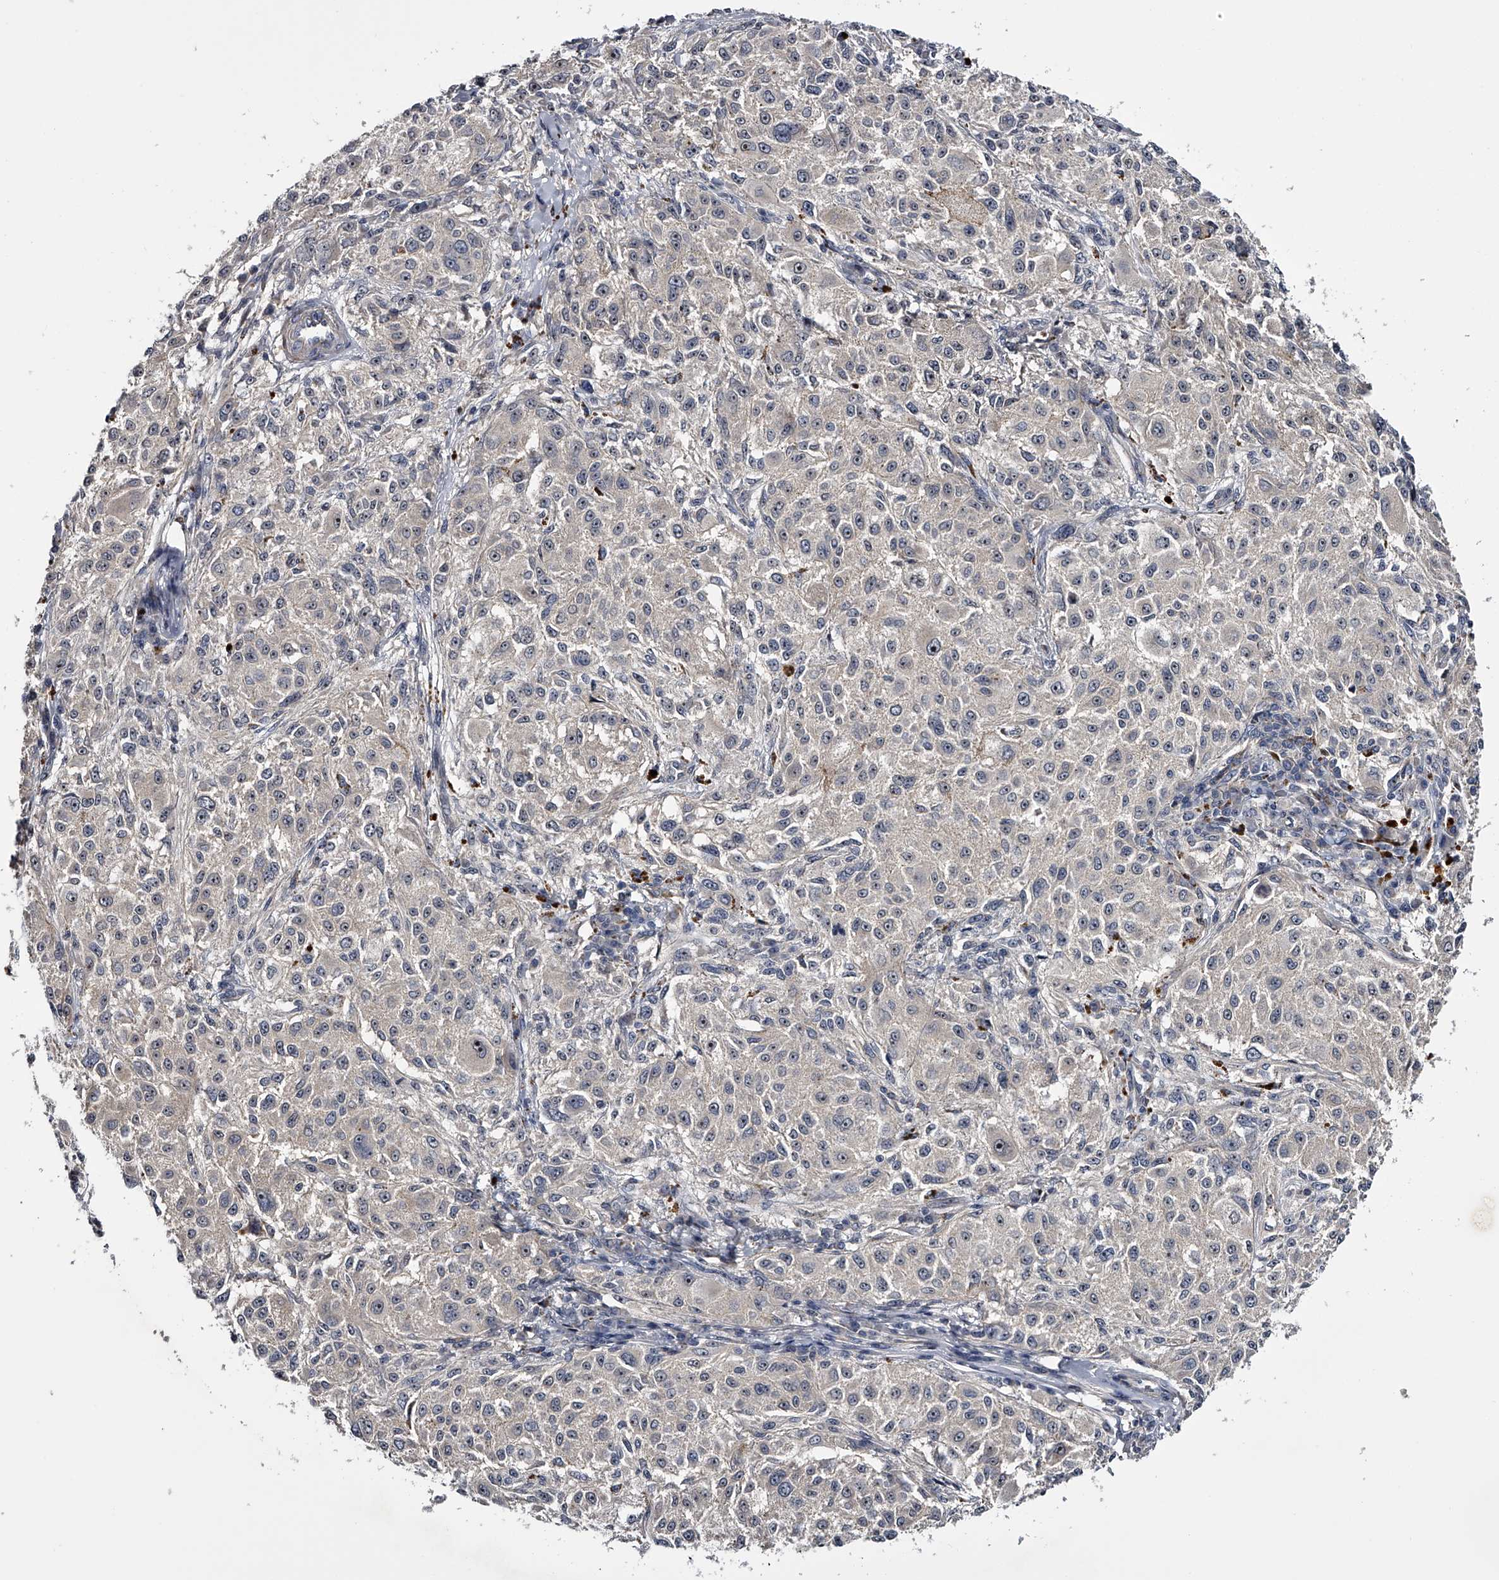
{"staining": {"intensity": "moderate", "quantity": "25%-75%", "location": "nuclear"}, "tissue": "melanoma", "cell_type": "Tumor cells", "image_type": "cancer", "snomed": [{"axis": "morphology", "description": "Necrosis, NOS"}, {"axis": "morphology", "description": "Malignant melanoma, NOS"}, {"axis": "topography", "description": "Skin"}], "caption": "Immunohistochemistry (IHC) of melanoma exhibits medium levels of moderate nuclear expression in about 25%-75% of tumor cells.", "gene": "MDN1", "patient": {"sex": "female", "age": 87}}